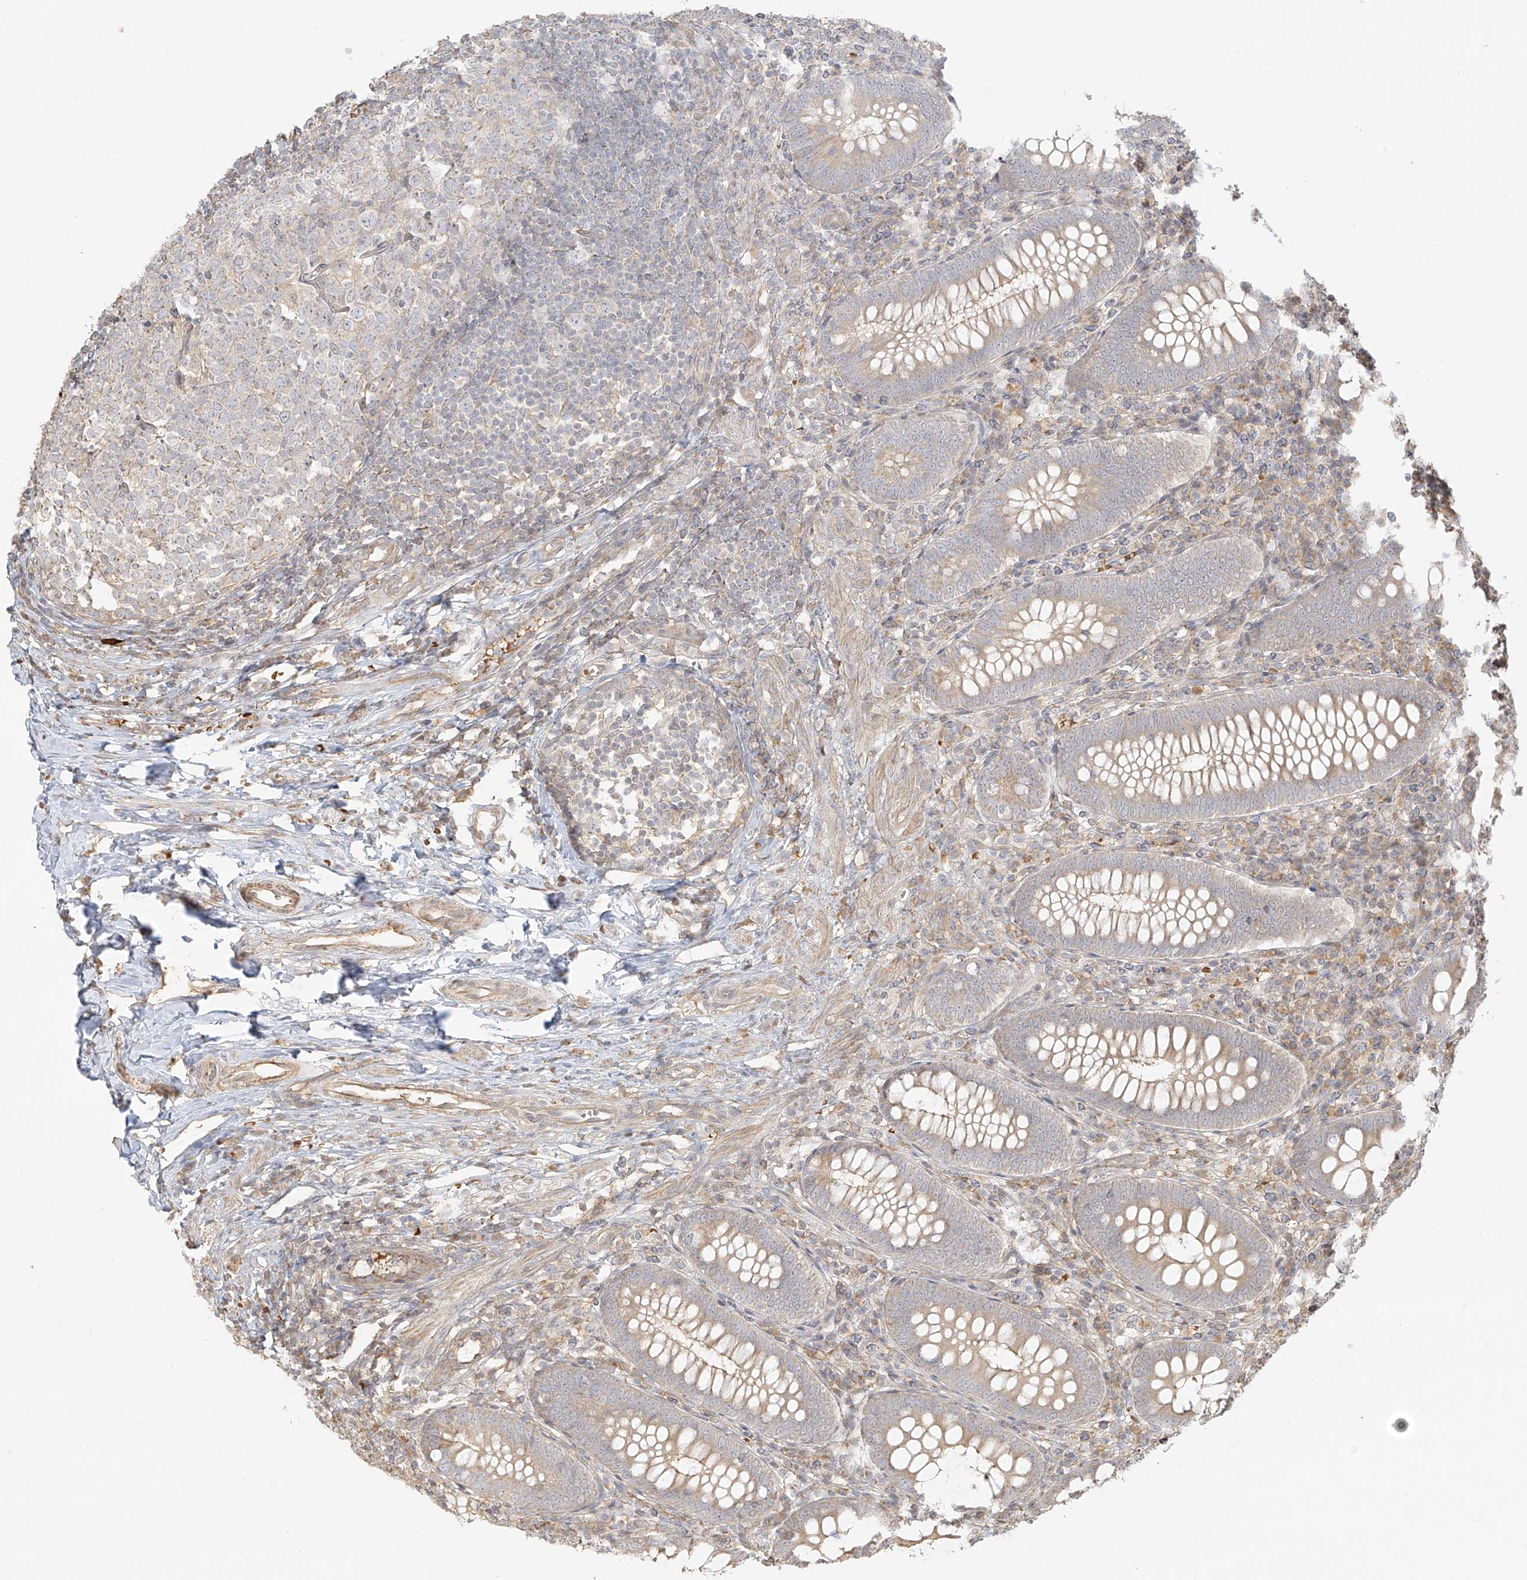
{"staining": {"intensity": "weak", "quantity": ">75%", "location": "cytoplasmic/membranous"}, "tissue": "appendix", "cell_type": "Glandular cells", "image_type": "normal", "snomed": [{"axis": "morphology", "description": "Normal tissue, NOS"}, {"axis": "topography", "description": "Appendix"}], "caption": "A low amount of weak cytoplasmic/membranous expression is present in approximately >75% of glandular cells in unremarkable appendix.", "gene": "UPK1B", "patient": {"sex": "male", "age": 14}}